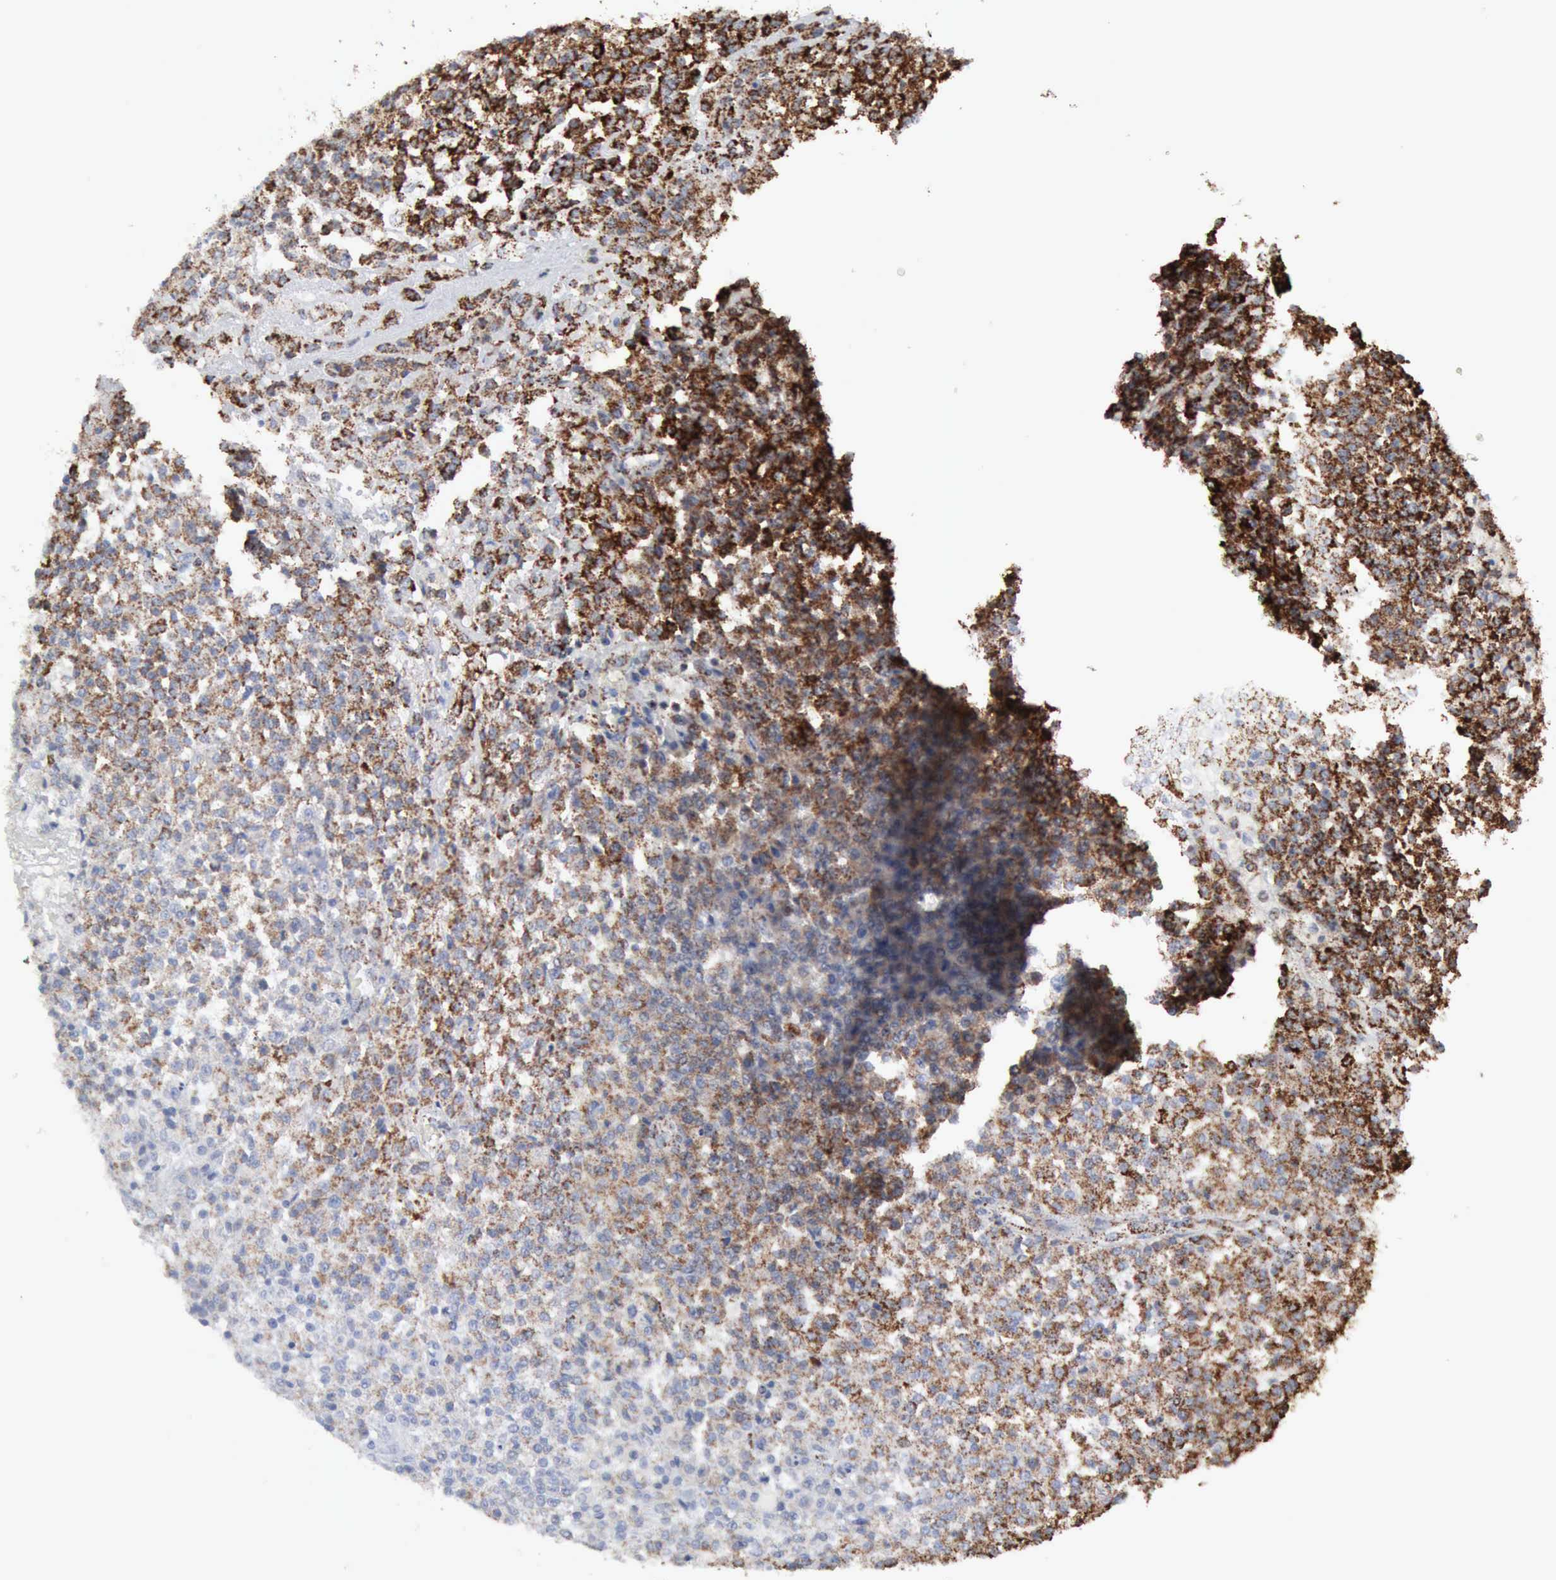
{"staining": {"intensity": "strong", "quantity": "25%-75%", "location": "cytoplasmic/membranous"}, "tissue": "testis cancer", "cell_type": "Tumor cells", "image_type": "cancer", "snomed": [{"axis": "morphology", "description": "Seminoma, NOS"}, {"axis": "topography", "description": "Testis"}], "caption": "Immunohistochemical staining of testis cancer exhibits high levels of strong cytoplasmic/membranous staining in about 25%-75% of tumor cells. The staining was performed using DAB, with brown indicating positive protein expression. Nuclei are stained blue with hematoxylin.", "gene": "ACO2", "patient": {"sex": "male", "age": 59}}